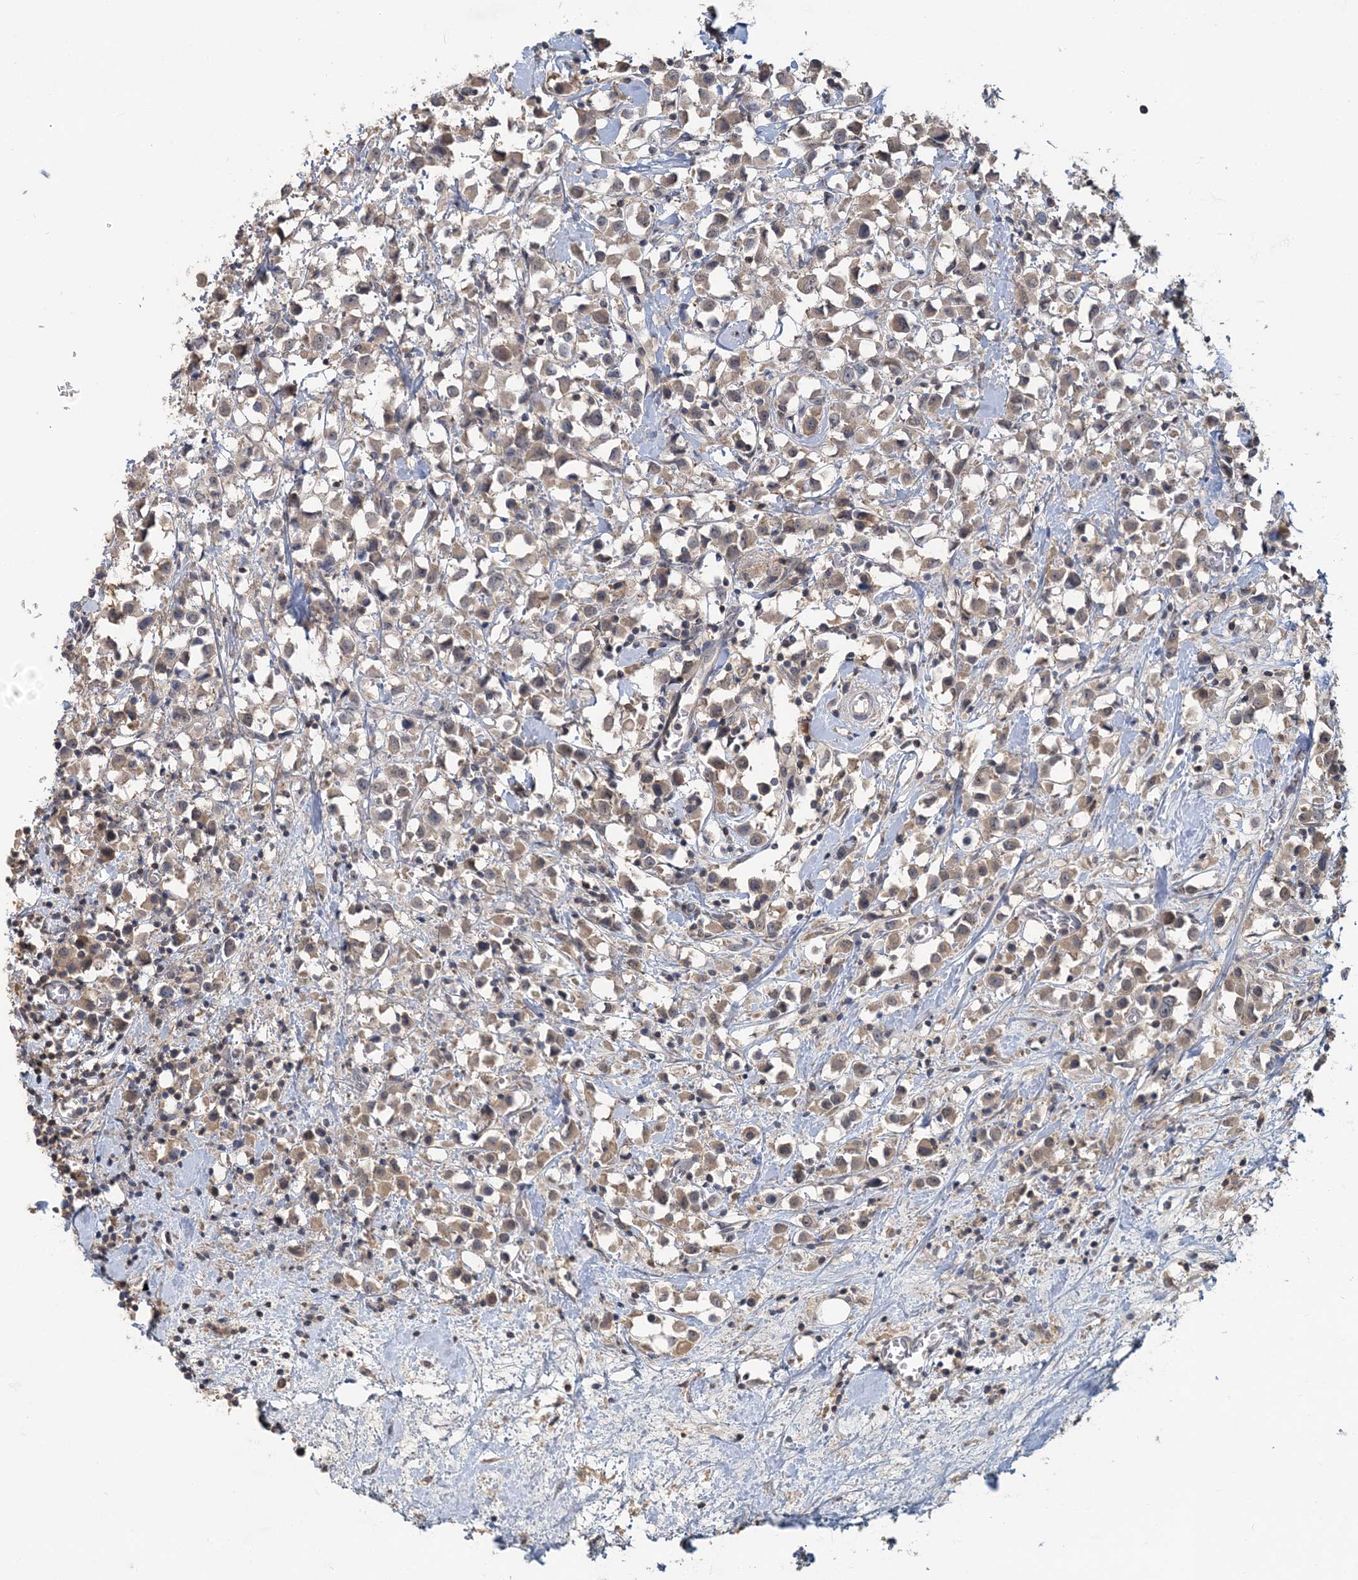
{"staining": {"intensity": "weak", "quantity": ">75%", "location": "cytoplasmic/membranous"}, "tissue": "breast cancer", "cell_type": "Tumor cells", "image_type": "cancer", "snomed": [{"axis": "morphology", "description": "Duct carcinoma"}, {"axis": "topography", "description": "Breast"}], "caption": "Immunohistochemical staining of breast infiltrating ductal carcinoma shows low levels of weak cytoplasmic/membranous protein staining in approximately >75% of tumor cells.", "gene": "RNF25", "patient": {"sex": "female", "age": 61}}